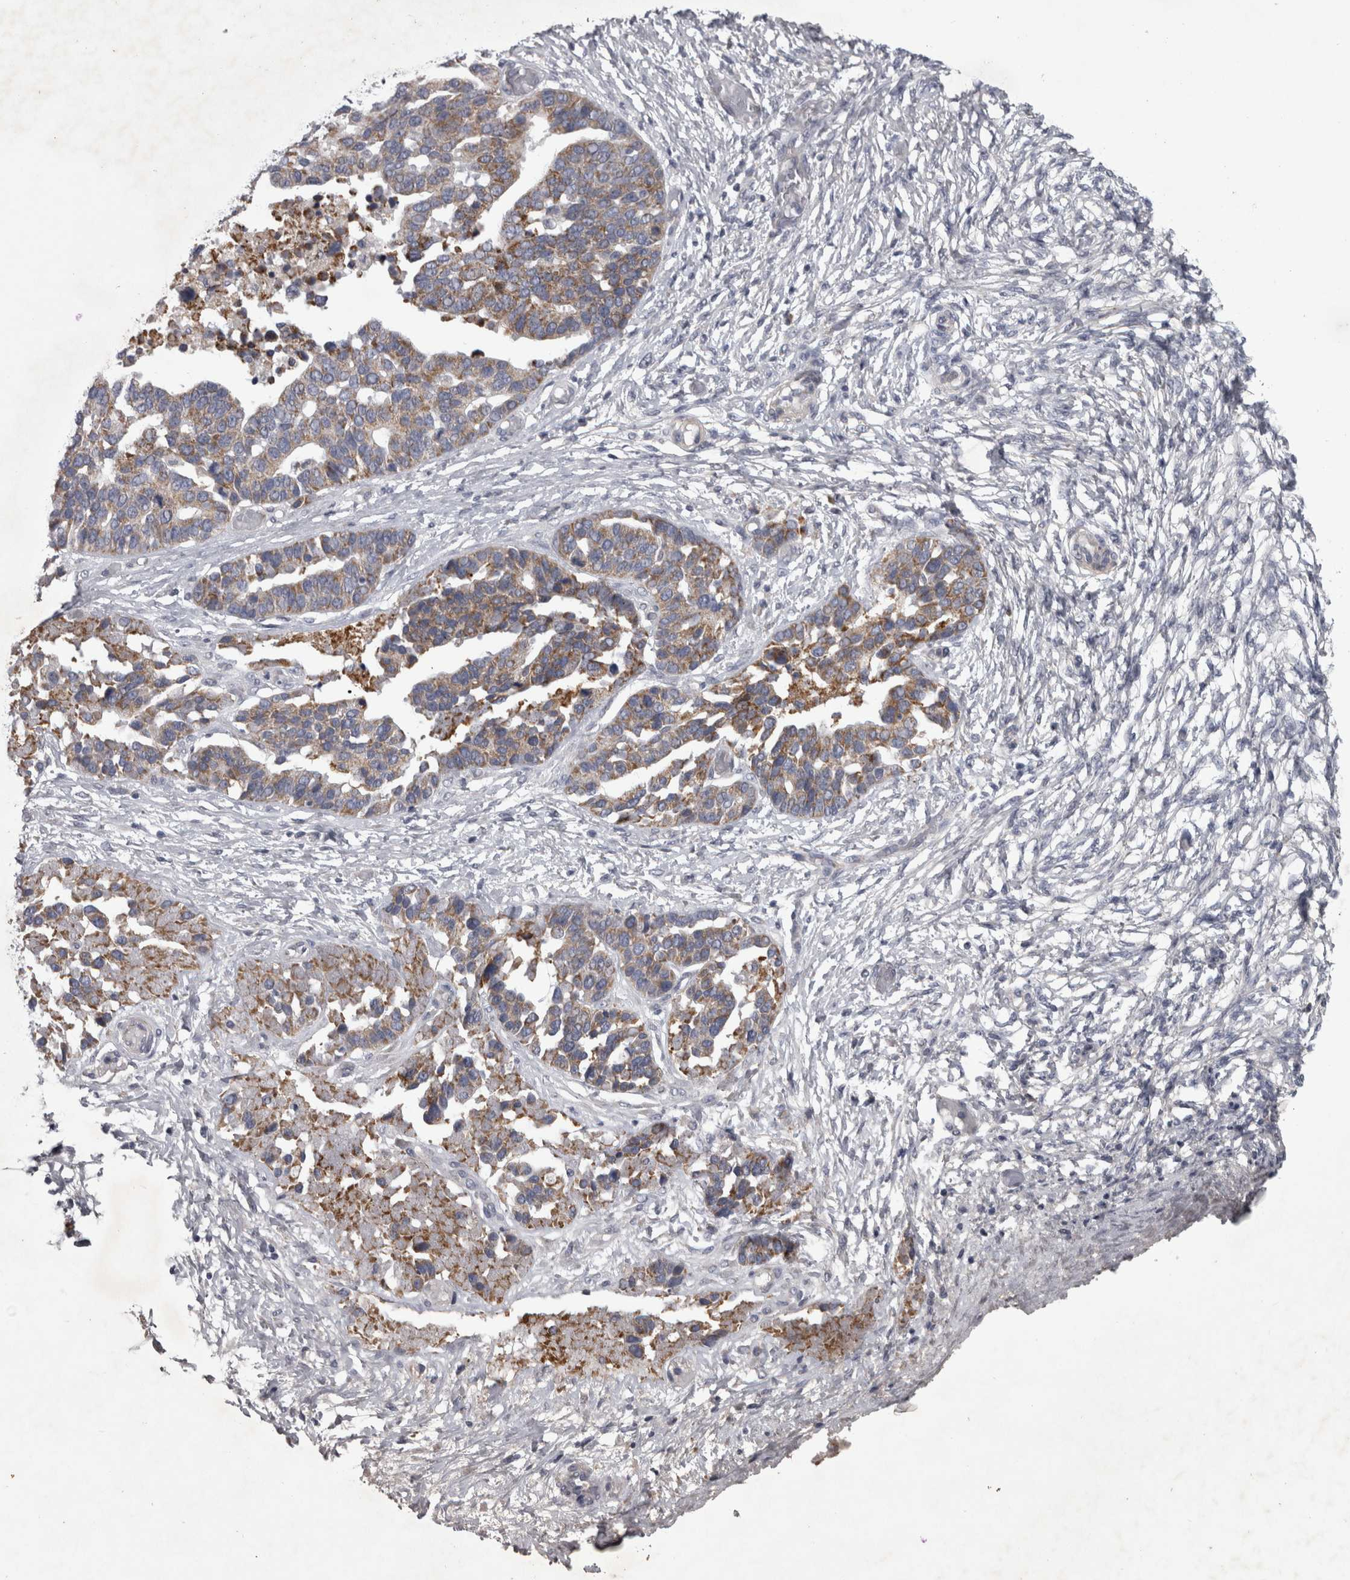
{"staining": {"intensity": "weak", "quantity": ">75%", "location": "cytoplasmic/membranous"}, "tissue": "ovarian cancer", "cell_type": "Tumor cells", "image_type": "cancer", "snomed": [{"axis": "morphology", "description": "Cystadenocarcinoma, serous, NOS"}, {"axis": "topography", "description": "Ovary"}], "caption": "An immunohistochemistry image of tumor tissue is shown. Protein staining in brown shows weak cytoplasmic/membranous positivity in ovarian cancer within tumor cells. The protein of interest is shown in brown color, while the nuclei are stained blue.", "gene": "DBT", "patient": {"sex": "female", "age": 44}}